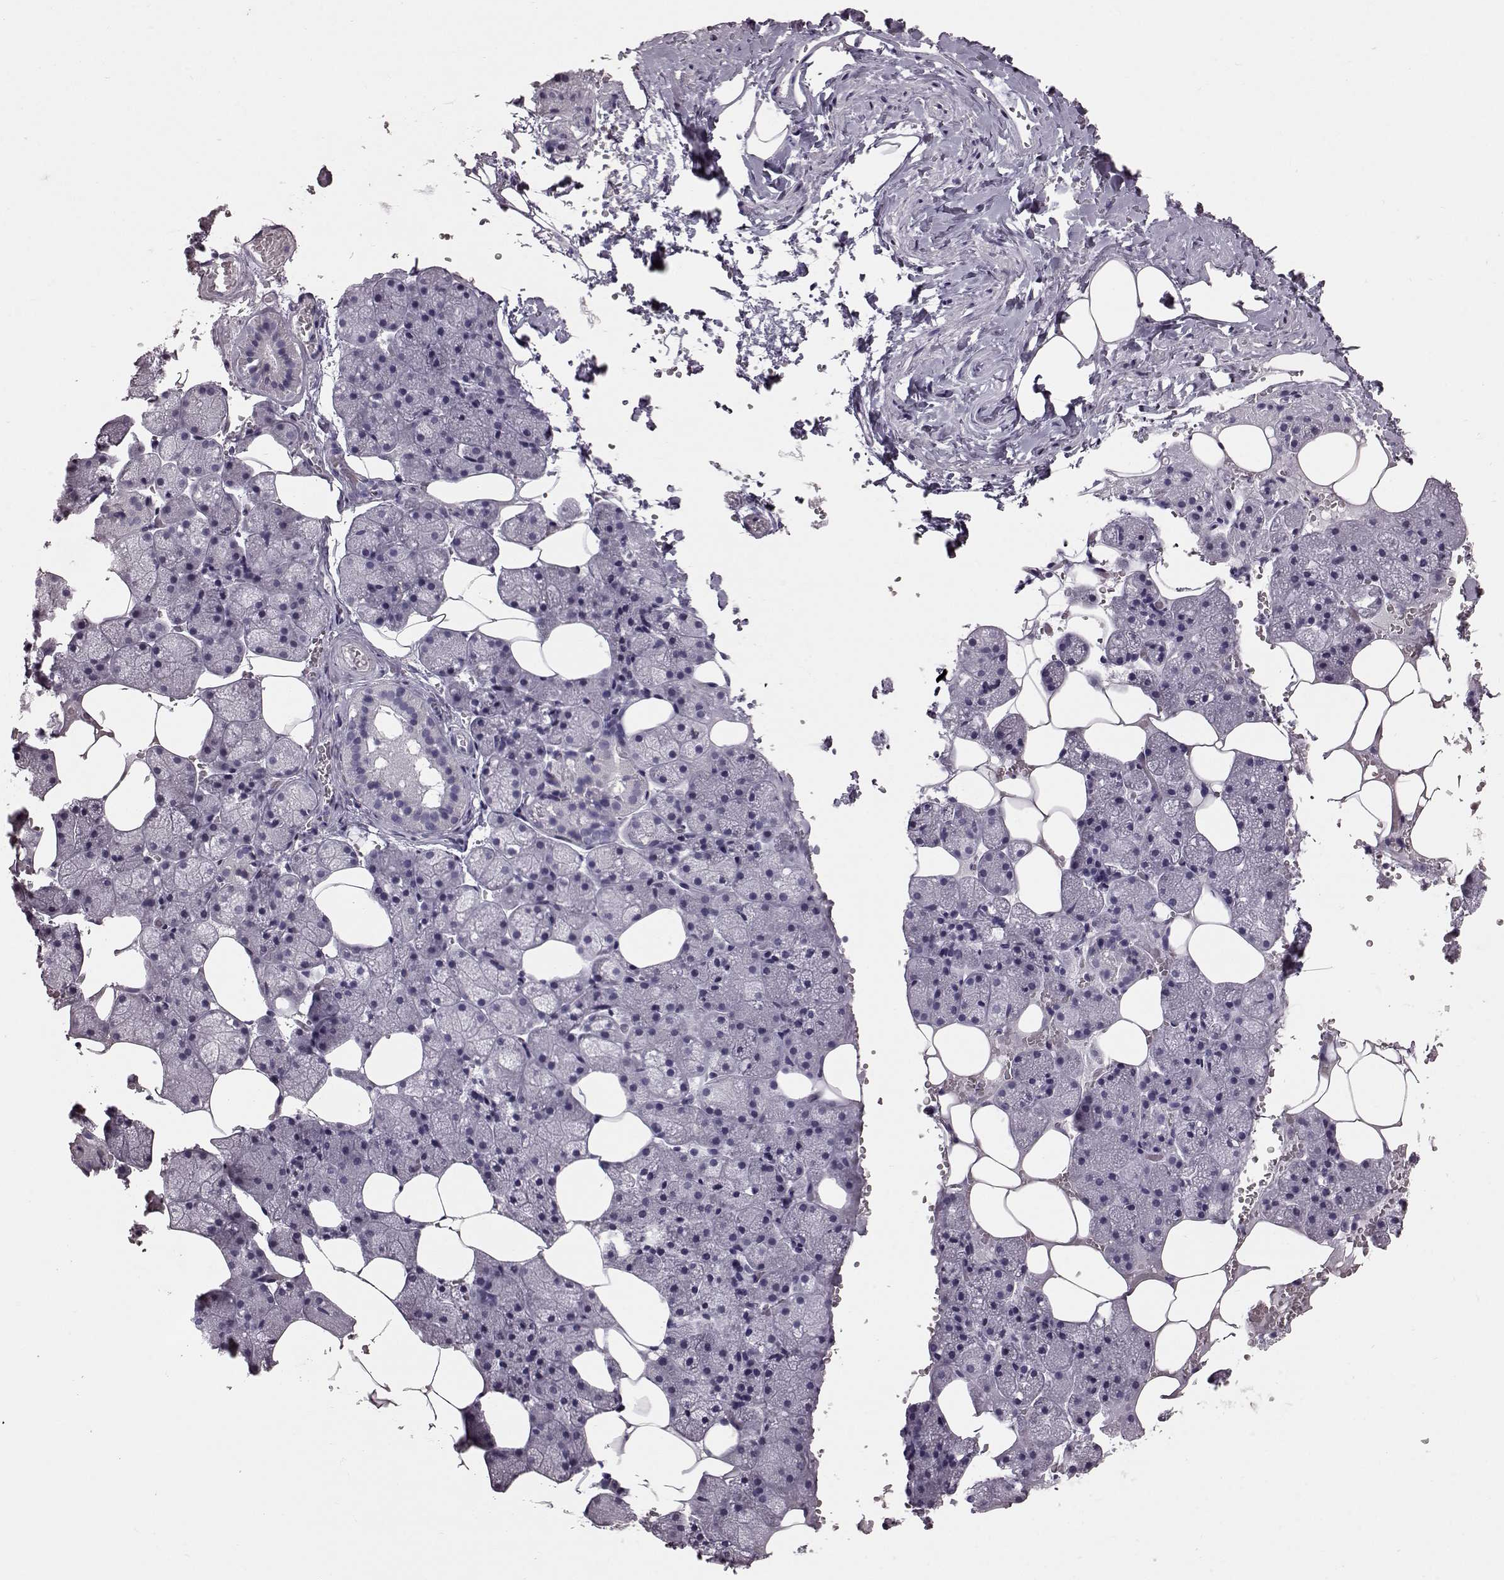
{"staining": {"intensity": "negative", "quantity": "none", "location": "none"}, "tissue": "salivary gland", "cell_type": "Glandular cells", "image_type": "normal", "snomed": [{"axis": "morphology", "description": "Normal tissue, NOS"}, {"axis": "topography", "description": "Salivary gland"}], "caption": "Glandular cells are negative for protein expression in normal human salivary gland. The staining was performed using DAB to visualize the protein expression in brown, while the nuclei were stained in blue with hematoxylin (Magnification: 20x).", "gene": "TCHHL1", "patient": {"sex": "male", "age": 38}}